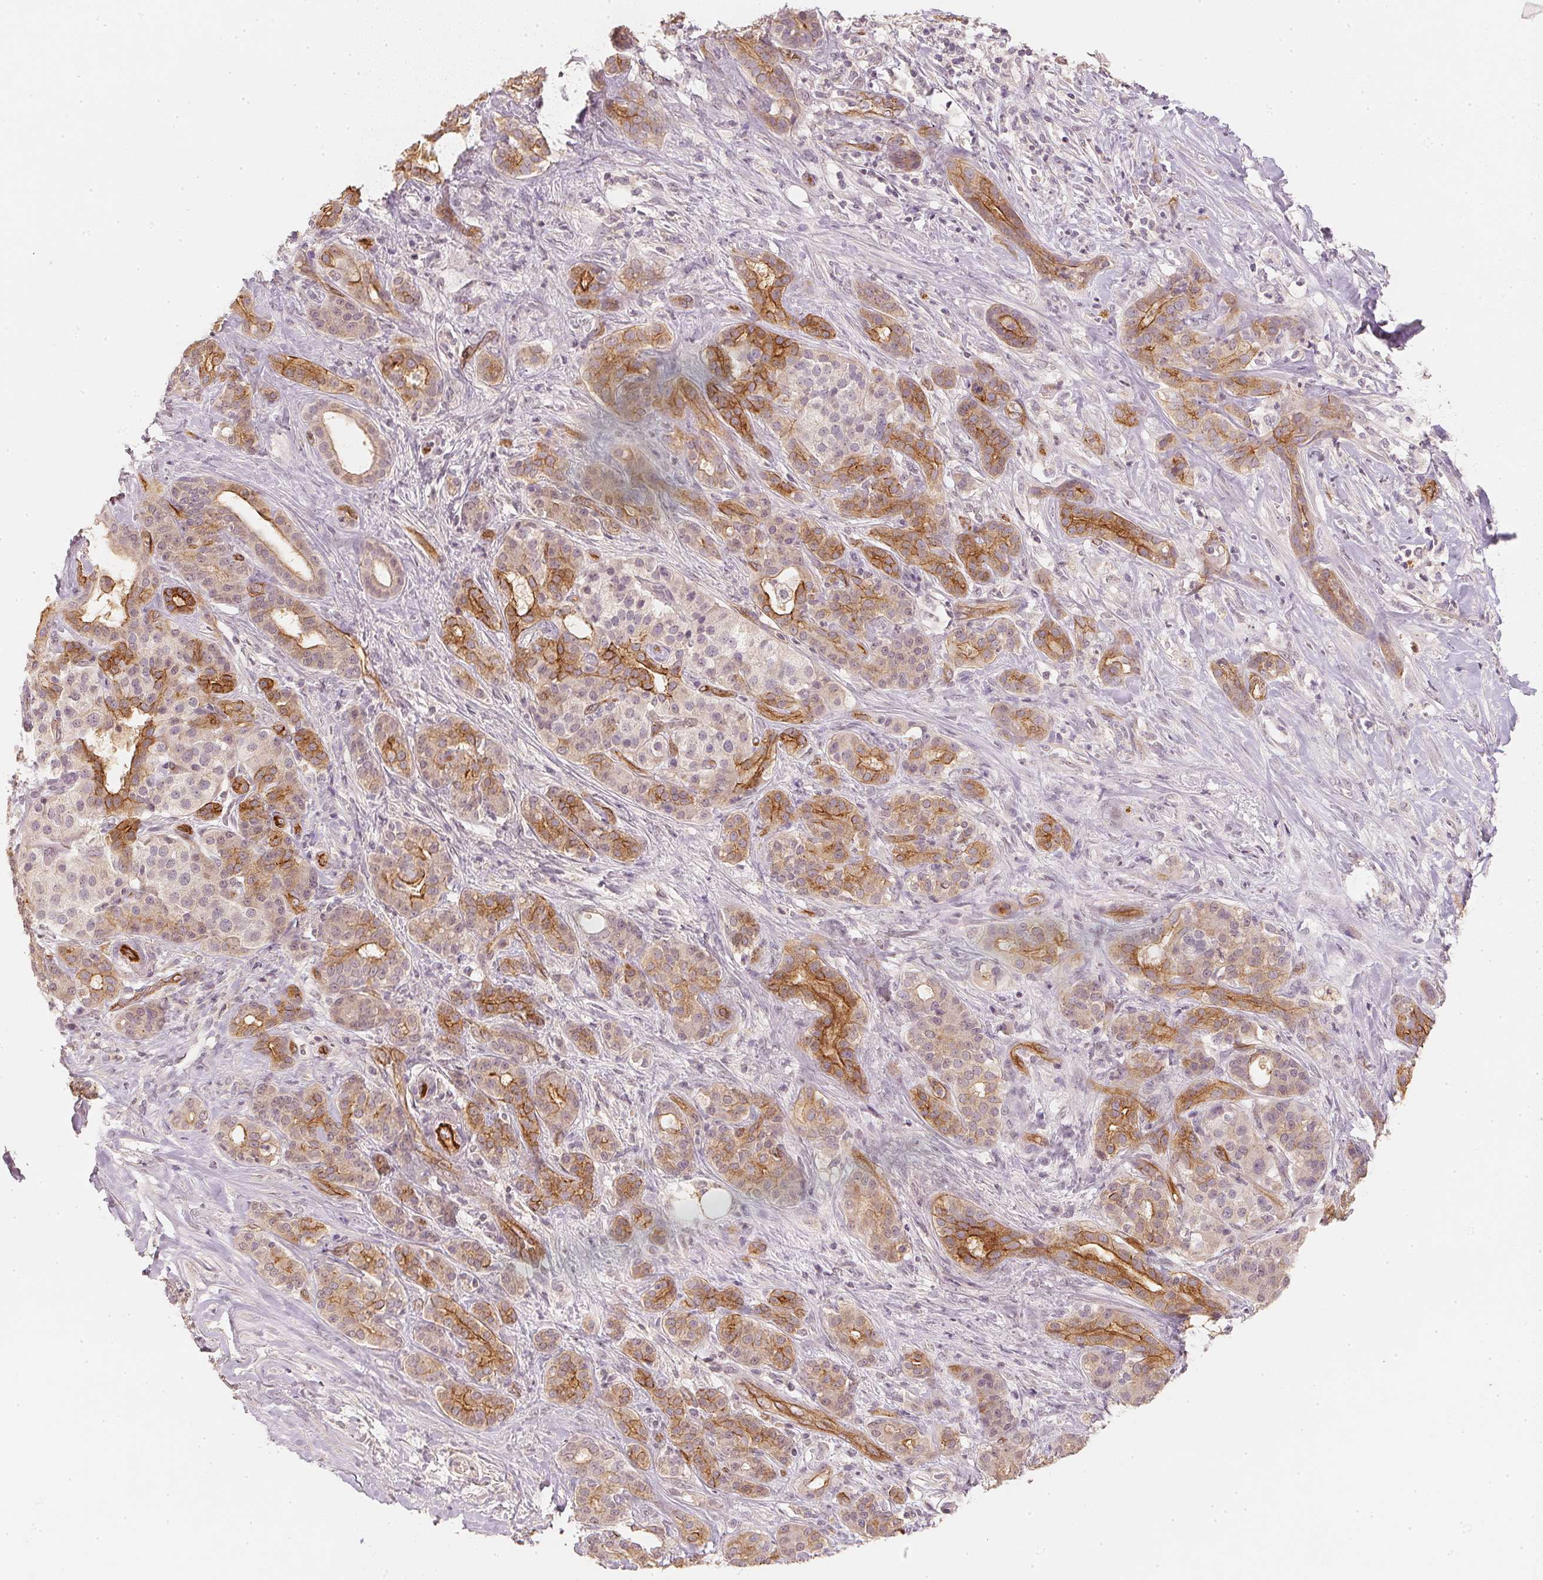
{"staining": {"intensity": "moderate", "quantity": "<25%", "location": "cytoplasmic/membranous"}, "tissue": "pancreatic cancer", "cell_type": "Tumor cells", "image_type": "cancer", "snomed": [{"axis": "morphology", "description": "Normal tissue, NOS"}, {"axis": "morphology", "description": "Inflammation, NOS"}, {"axis": "morphology", "description": "Adenocarcinoma, NOS"}, {"axis": "topography", "description": "Pancreas"}], "caption": "A low amount of moderate cytoplasmic/membranous staining is present in about <25% of tumor cells in adenocarcinoma (pancreatic) tissue. The protein is stained brown, and the nuclei are stained in blue (DAB IHC with brightfield microscopy, high magnification).", "gene": "CIB1", "patient": {"sex": "male", "age": 57}}